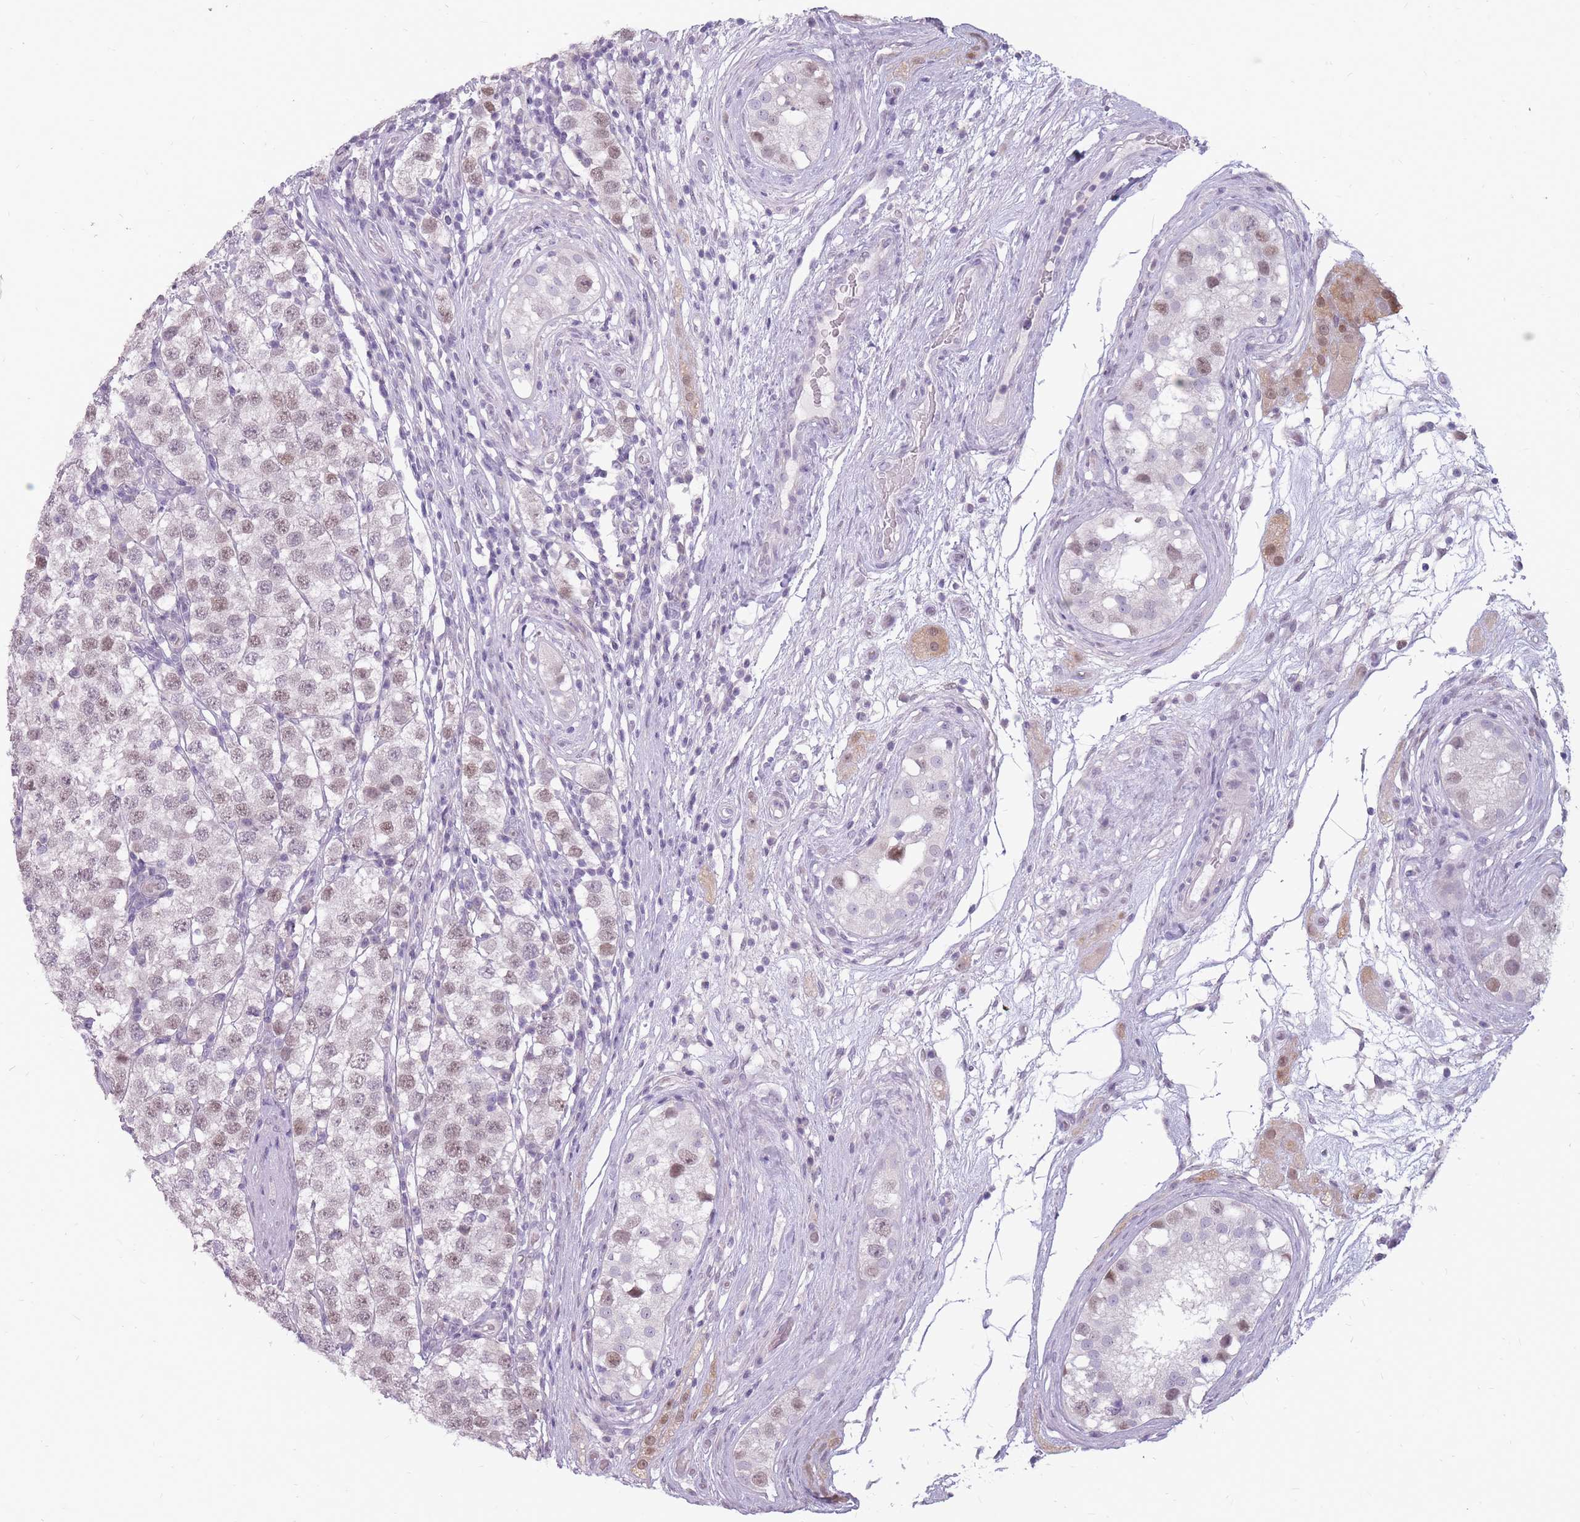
{"staining": {"intensity": "weak", "quantity": ">75%", "location": "nuclear"}, "tissue": "testis cancer", "cell_type": "Tumor cells", "image_type": "cancer", "snomed": [{"axis": "morphology", "description": "Seminoma, NOS"}, {"axis": "topography", "description": "Testis"}], "caption": "High-power microscopy captured an immunohistochemistry histopathology image of testis cancer (seminoma), revealing weak nuclear staining in approximately >75% of tumor cells. The staining was performed using DAB (3,3'-diaminobenzidine) to visualize the protein expression in brown, while the nuclei were stained in blue with hematoxylin (Magnification: 20x).", "gene": "POMZP3", "patient": {"sex": "male", "age": 34}}